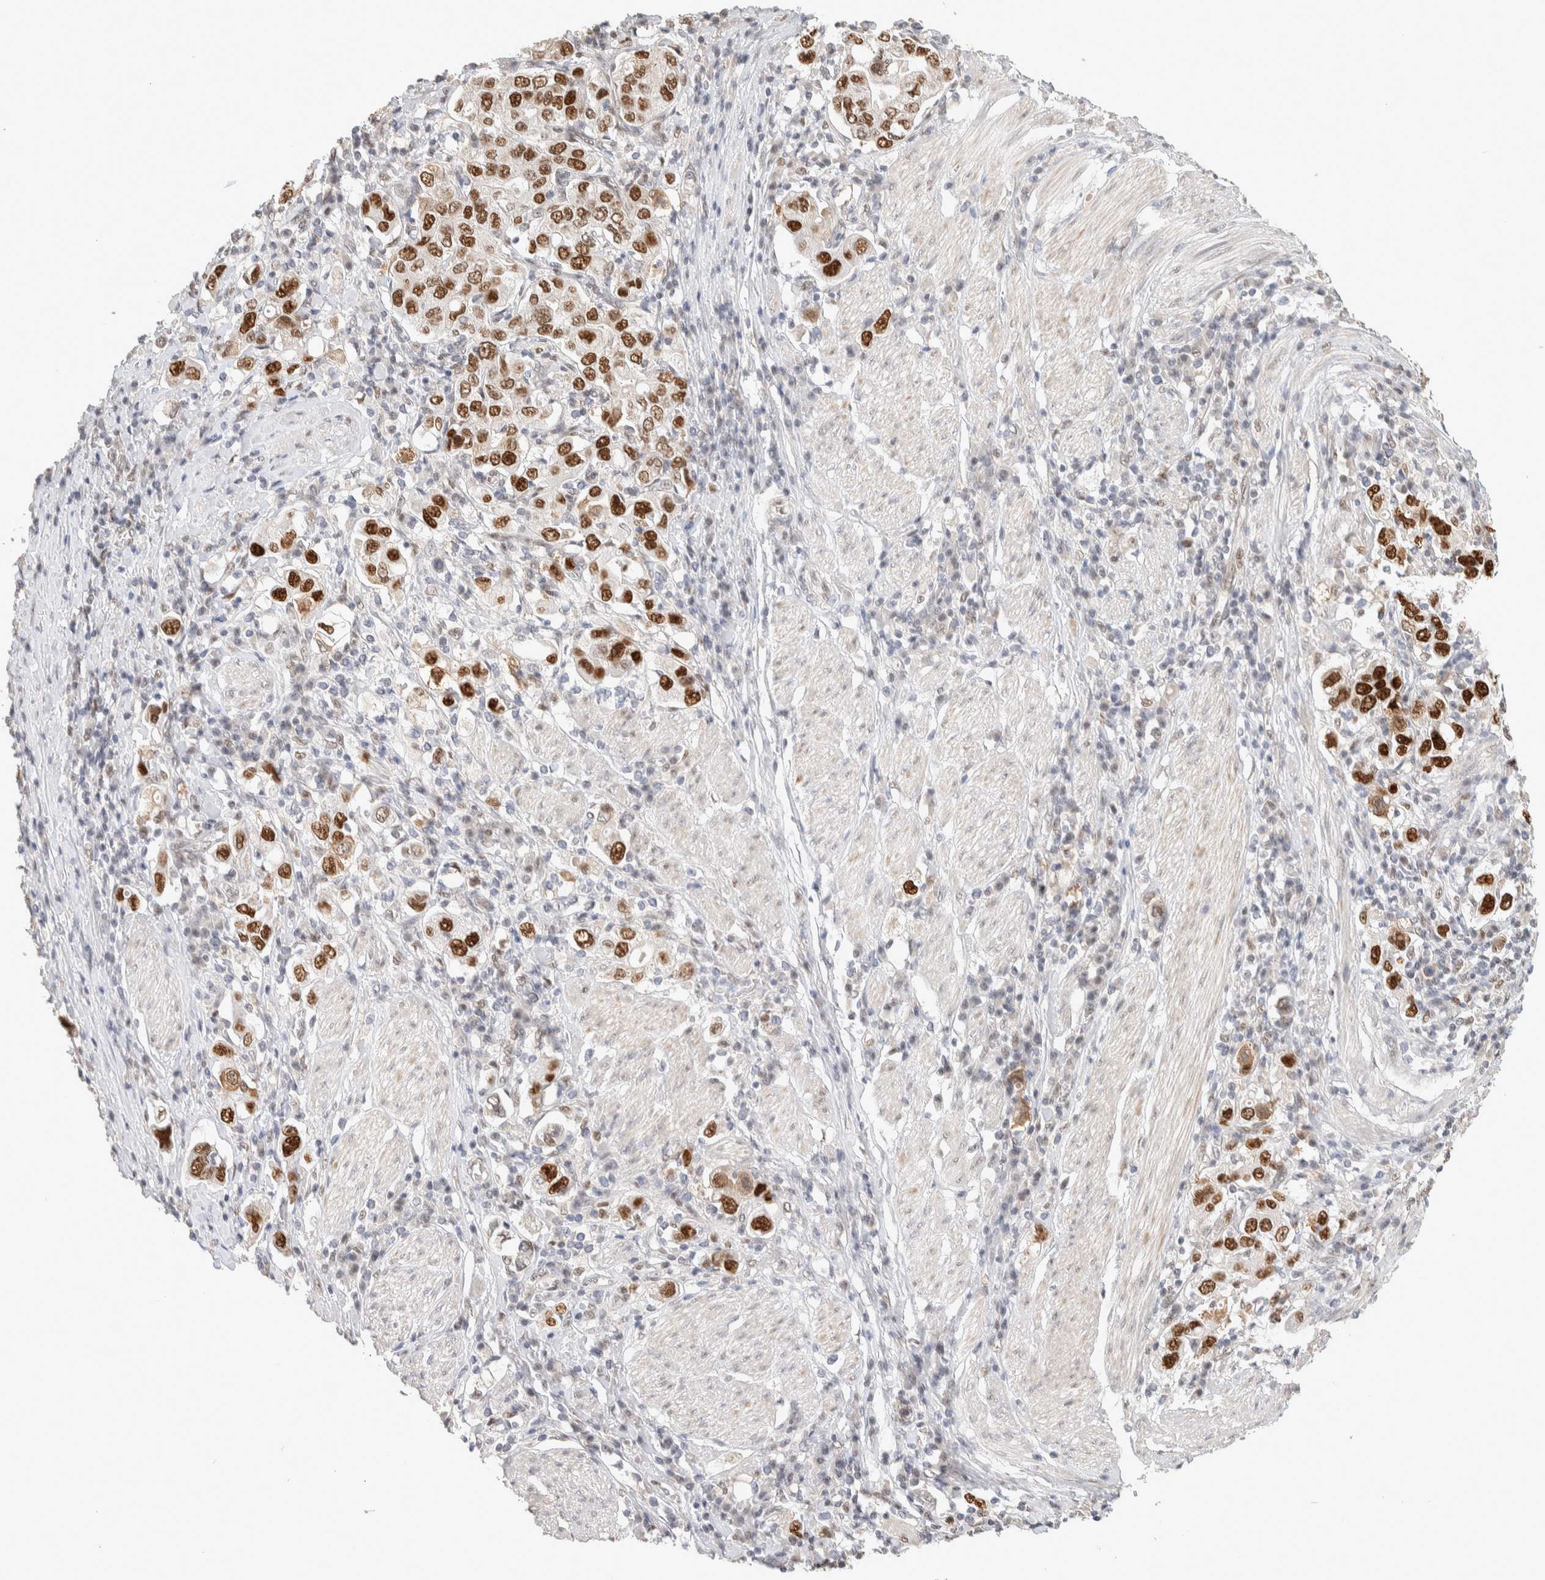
{"staining": {"intensity": "strong", "quantity": ">75%", "location": "nuclear"}, "tissue": "stomach cancer", "cell_type": "Tumor cells", "image_type": "cancer", "snomed": [{"axis": "morphology", "description": "Adenocarcinoma, NOS"}, {"axis": "topography", "description": "Stomach, upper"}], "caption": "Immunohistochemical staining of human stomach cancer (adenocarcinoma) demonstrates high levels of strong nuclear positivity in about >75% of tumor cells.", "gene": "PUS7", "patient": {"sex": "male", "age": 62}}